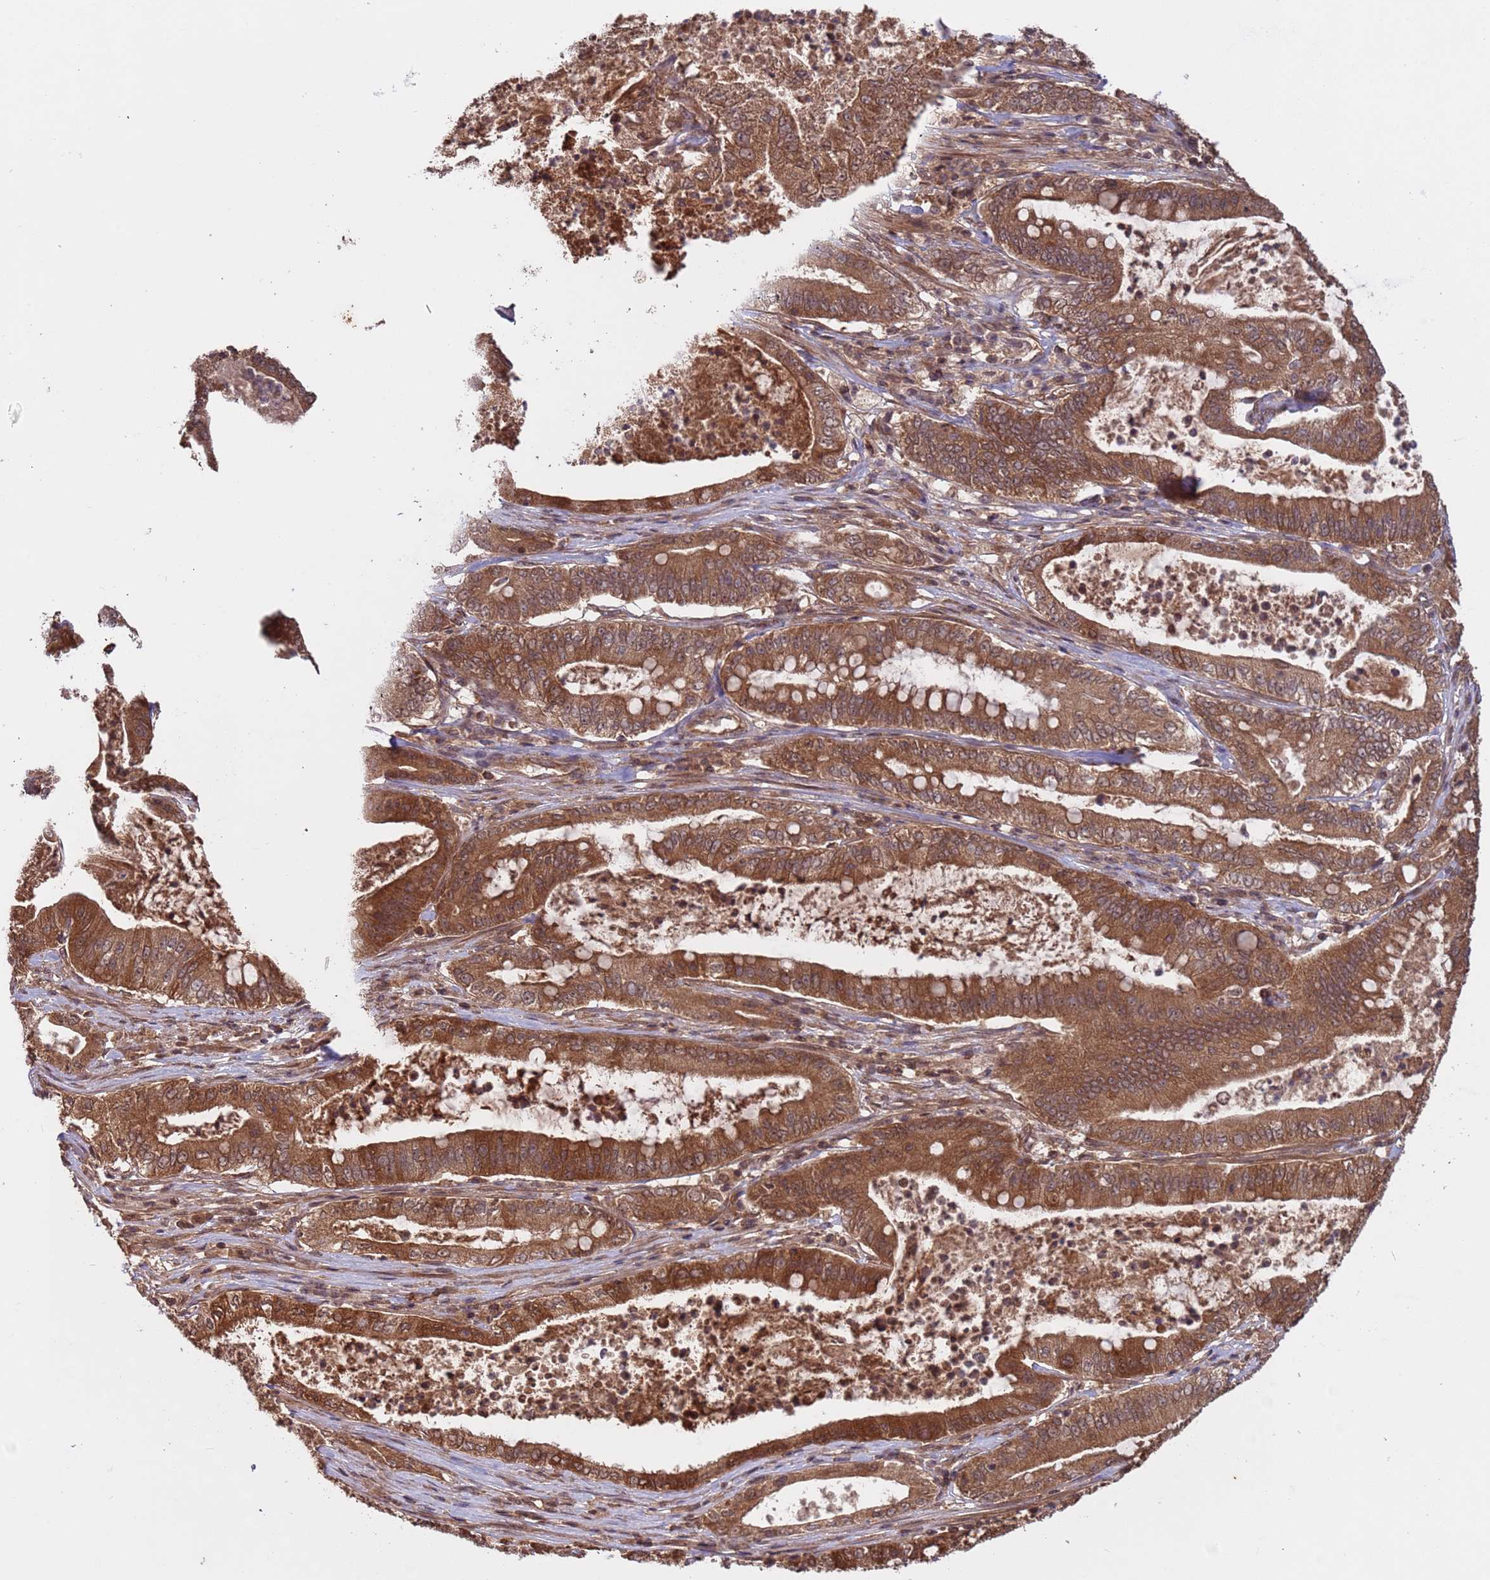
{"staining": {"intensity": "strong", "quantity": ">75%", "location": "cytoplasmic/membranous"}, "tissue": "pancreatic cancer", "cell_type": "Tumor cells", "image_type": "cancer", "snomed": [{"axis": "morphology", "description": "Adenocarcinoma, NOS"}, {"axis": "topography", "description": "Pancreas"}], "caption": "About >75% of tumor cells in human pancreatic cancer (adenocarcinoma) reveal strong cytoplasmic/membranous protein positivity as visualized by brown immunohistochemical staining.", "gene": "ERI1", "patient": {"sex": "male", "age": 71}}